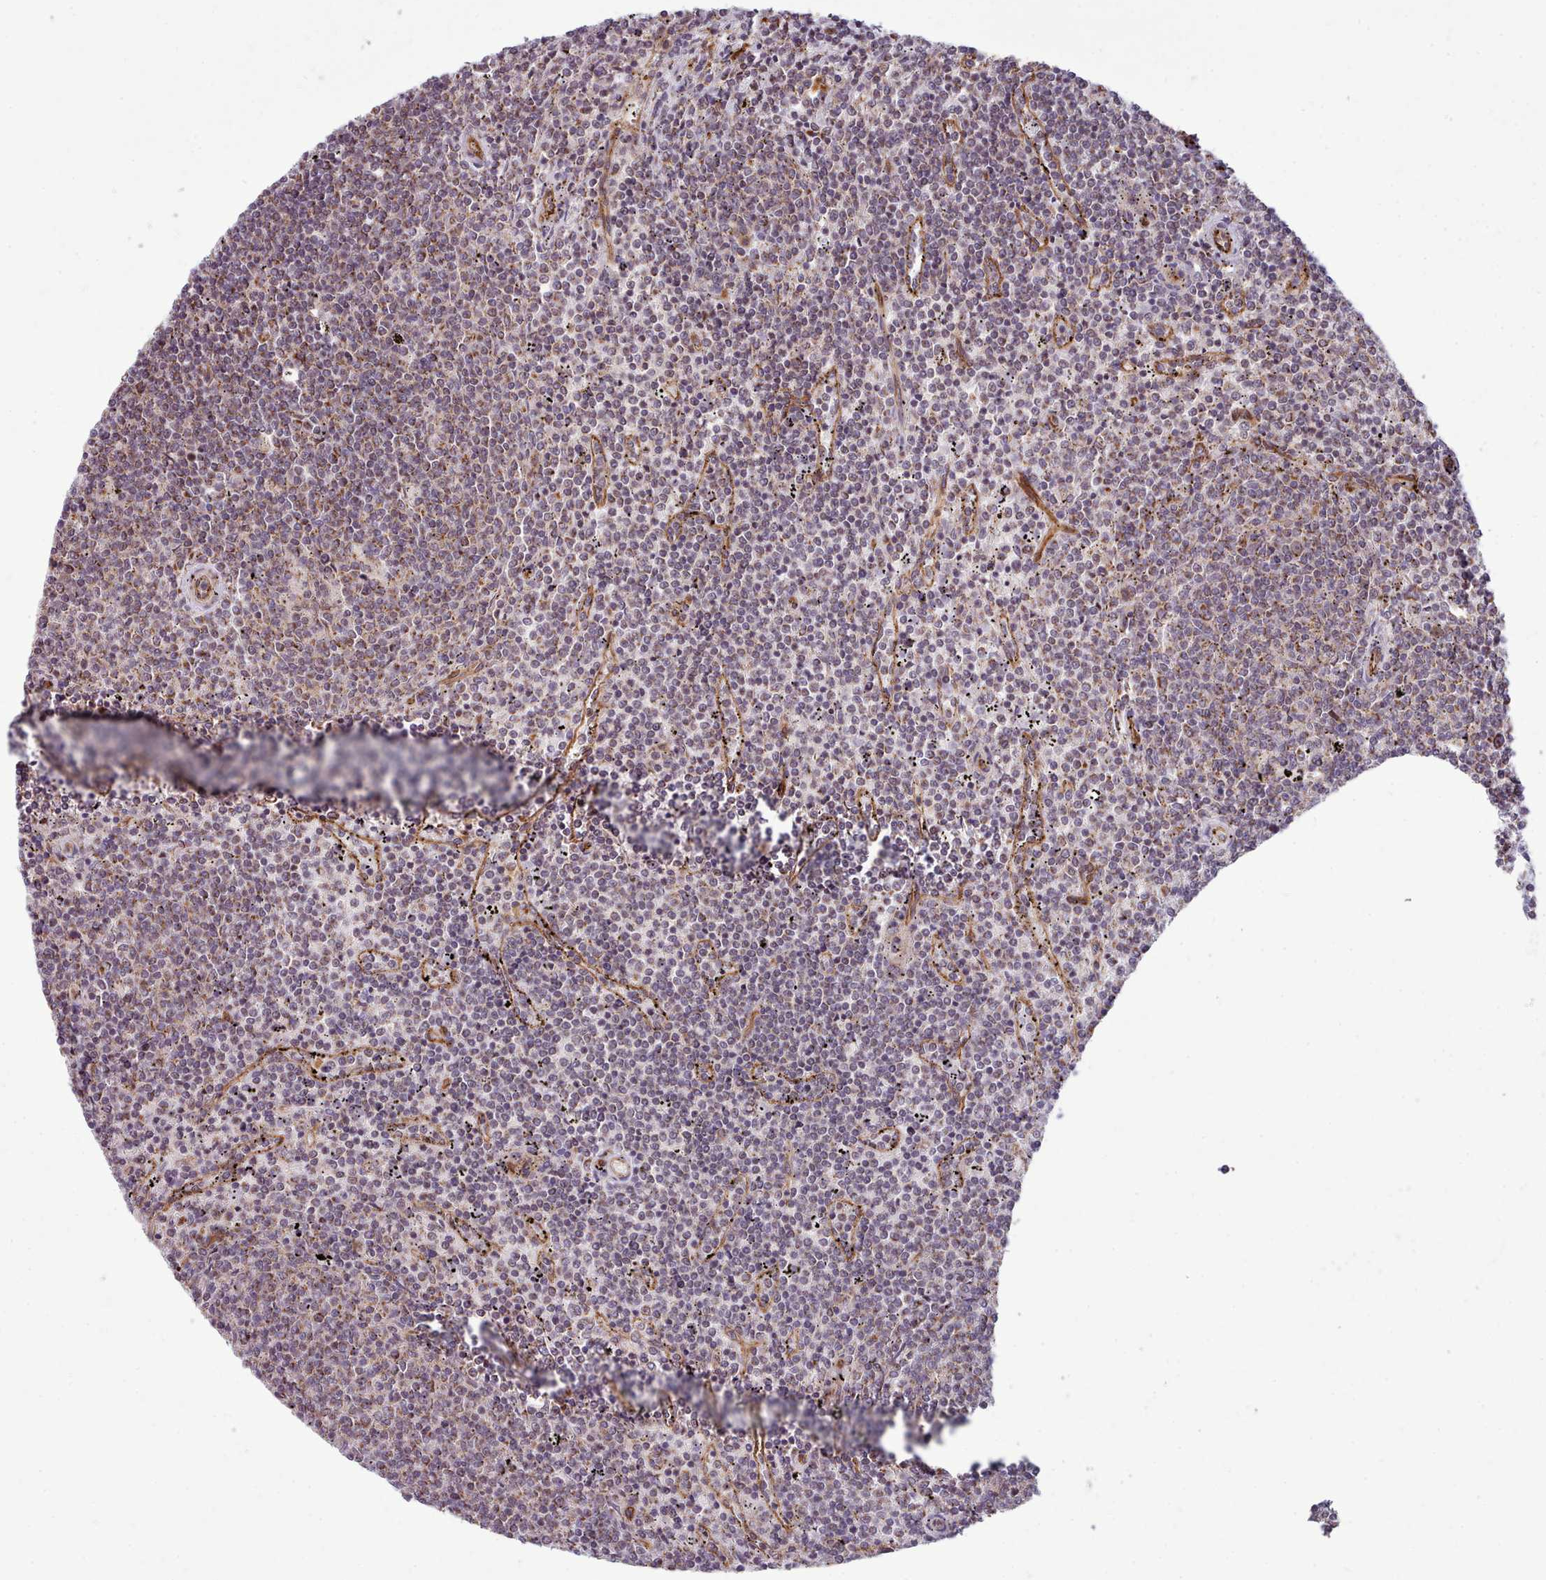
{"staining": {"intensity": "weak", "quantity": "25%-75%", "location": "cytoplasmic/membranous"}, "tissue": "lymphoma", "cell_type": "Tumor cells", "image_type": "cancer", "snomed": [{"axis": "morphology", "description": "Malignant lymphoma, non-Hodgkin's type, Low grade"}, {"axis": "topography", "description": "Spleen"}], "caption": "Low-grade malignant lymphoma, non-Hodgkin's type stained with a brown dye reveals weak cytoplasmic/membranous positive positivity in approximately 25%-75% of tumor cells.", "gene": "MRPL46", "patient": {"sex": "female", "age": 50}}